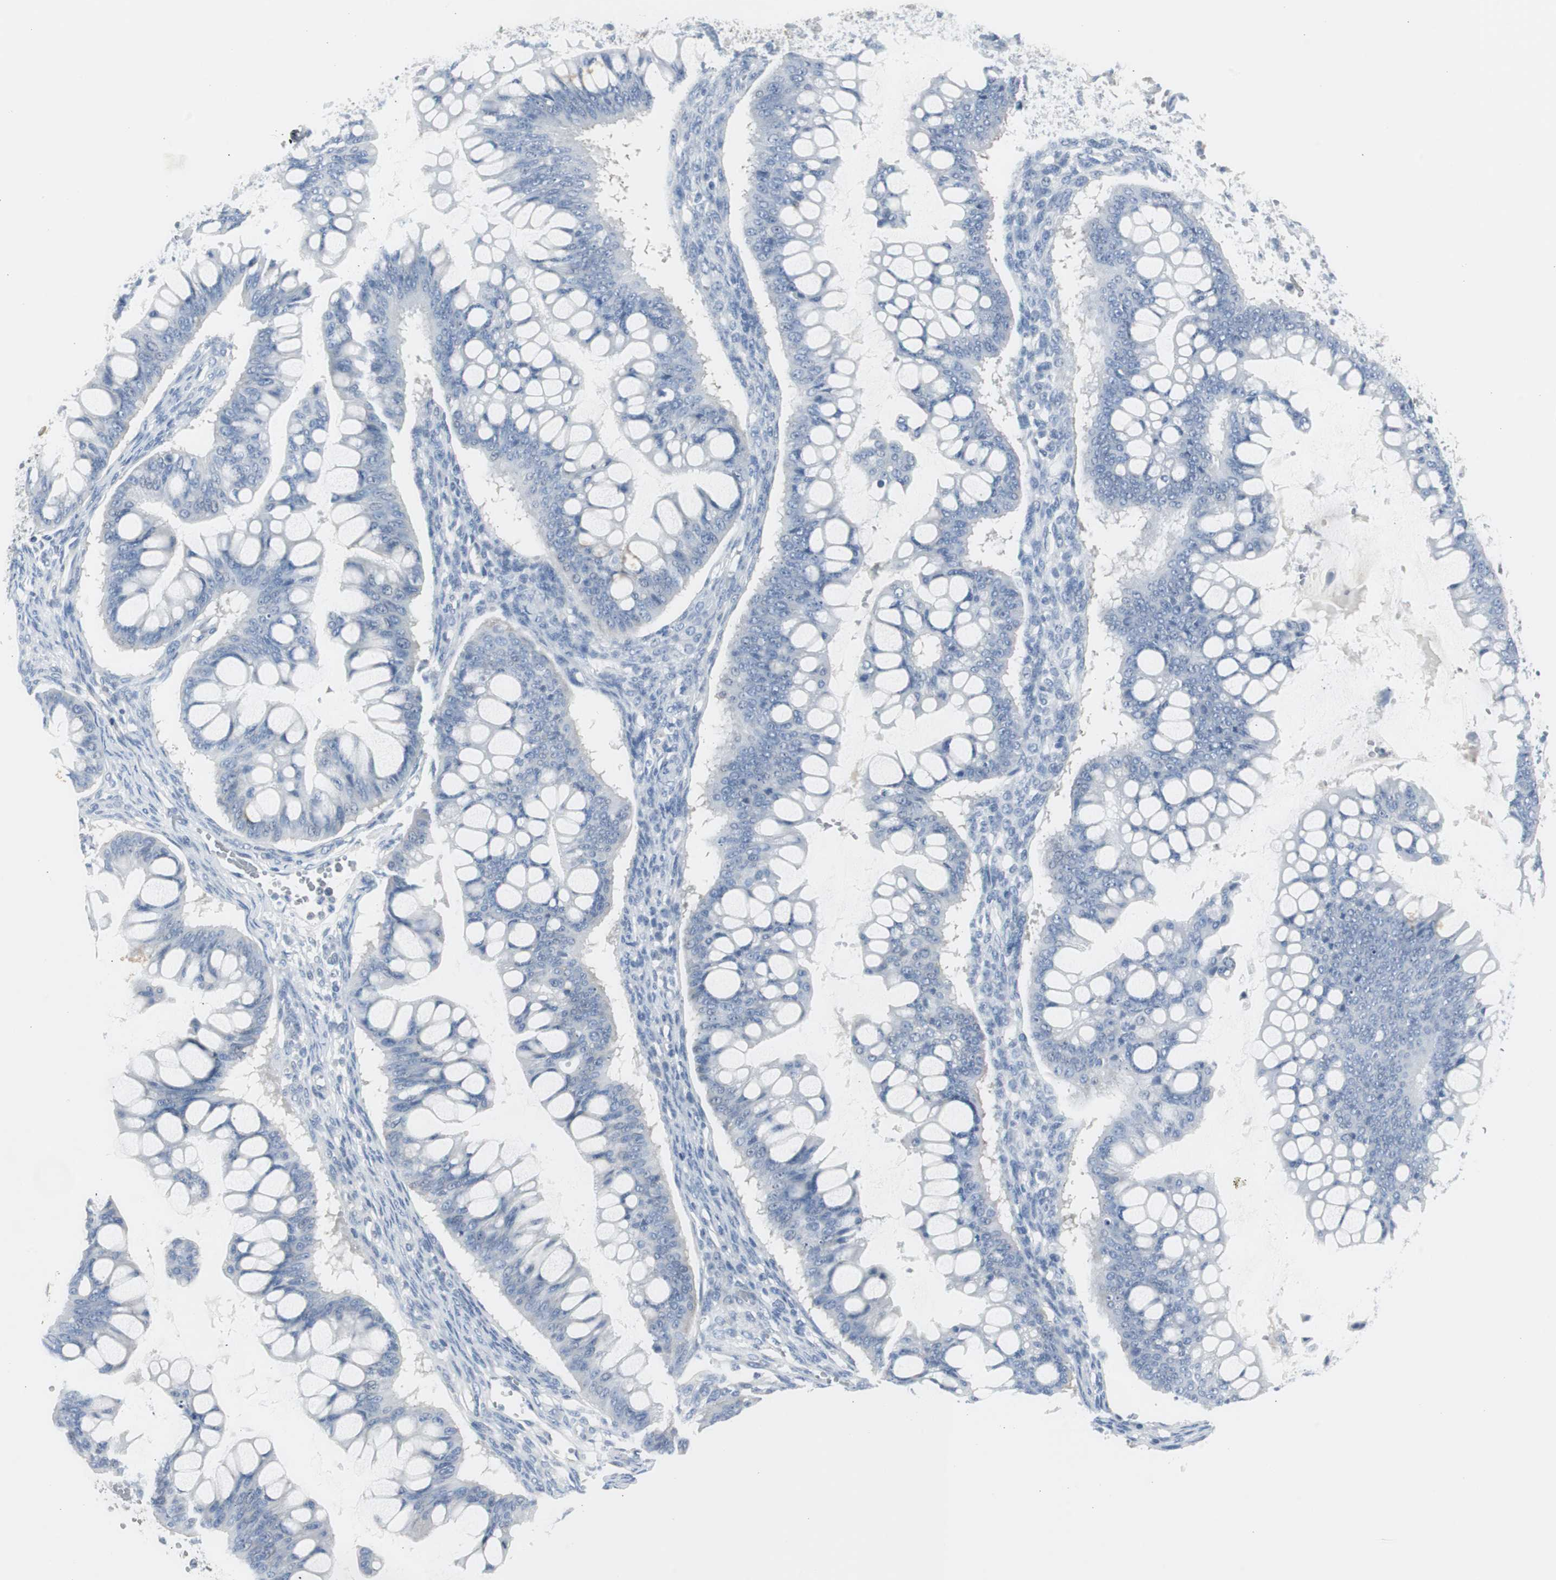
{"staining": {"intensity": "negative", "quantity": "none", "location": "none"}, "tissue": "ovarian cancer", "cell_type": "Tumor cells", "image_type": "cancer", "snomed": [{"axis": "morphology", "description": "Cystadenocarcinoma, mucinous, NOS"}, {"axis": "topography", "description": "Ovary"}], "caption": "IHC image of human mucinous cystadenocarcinoma (ovarian) stained for a protein (brown), which reveals no staining in tumor cells.", "gene": "S100A7", "patient": {"sex": "female", "age": 73}}